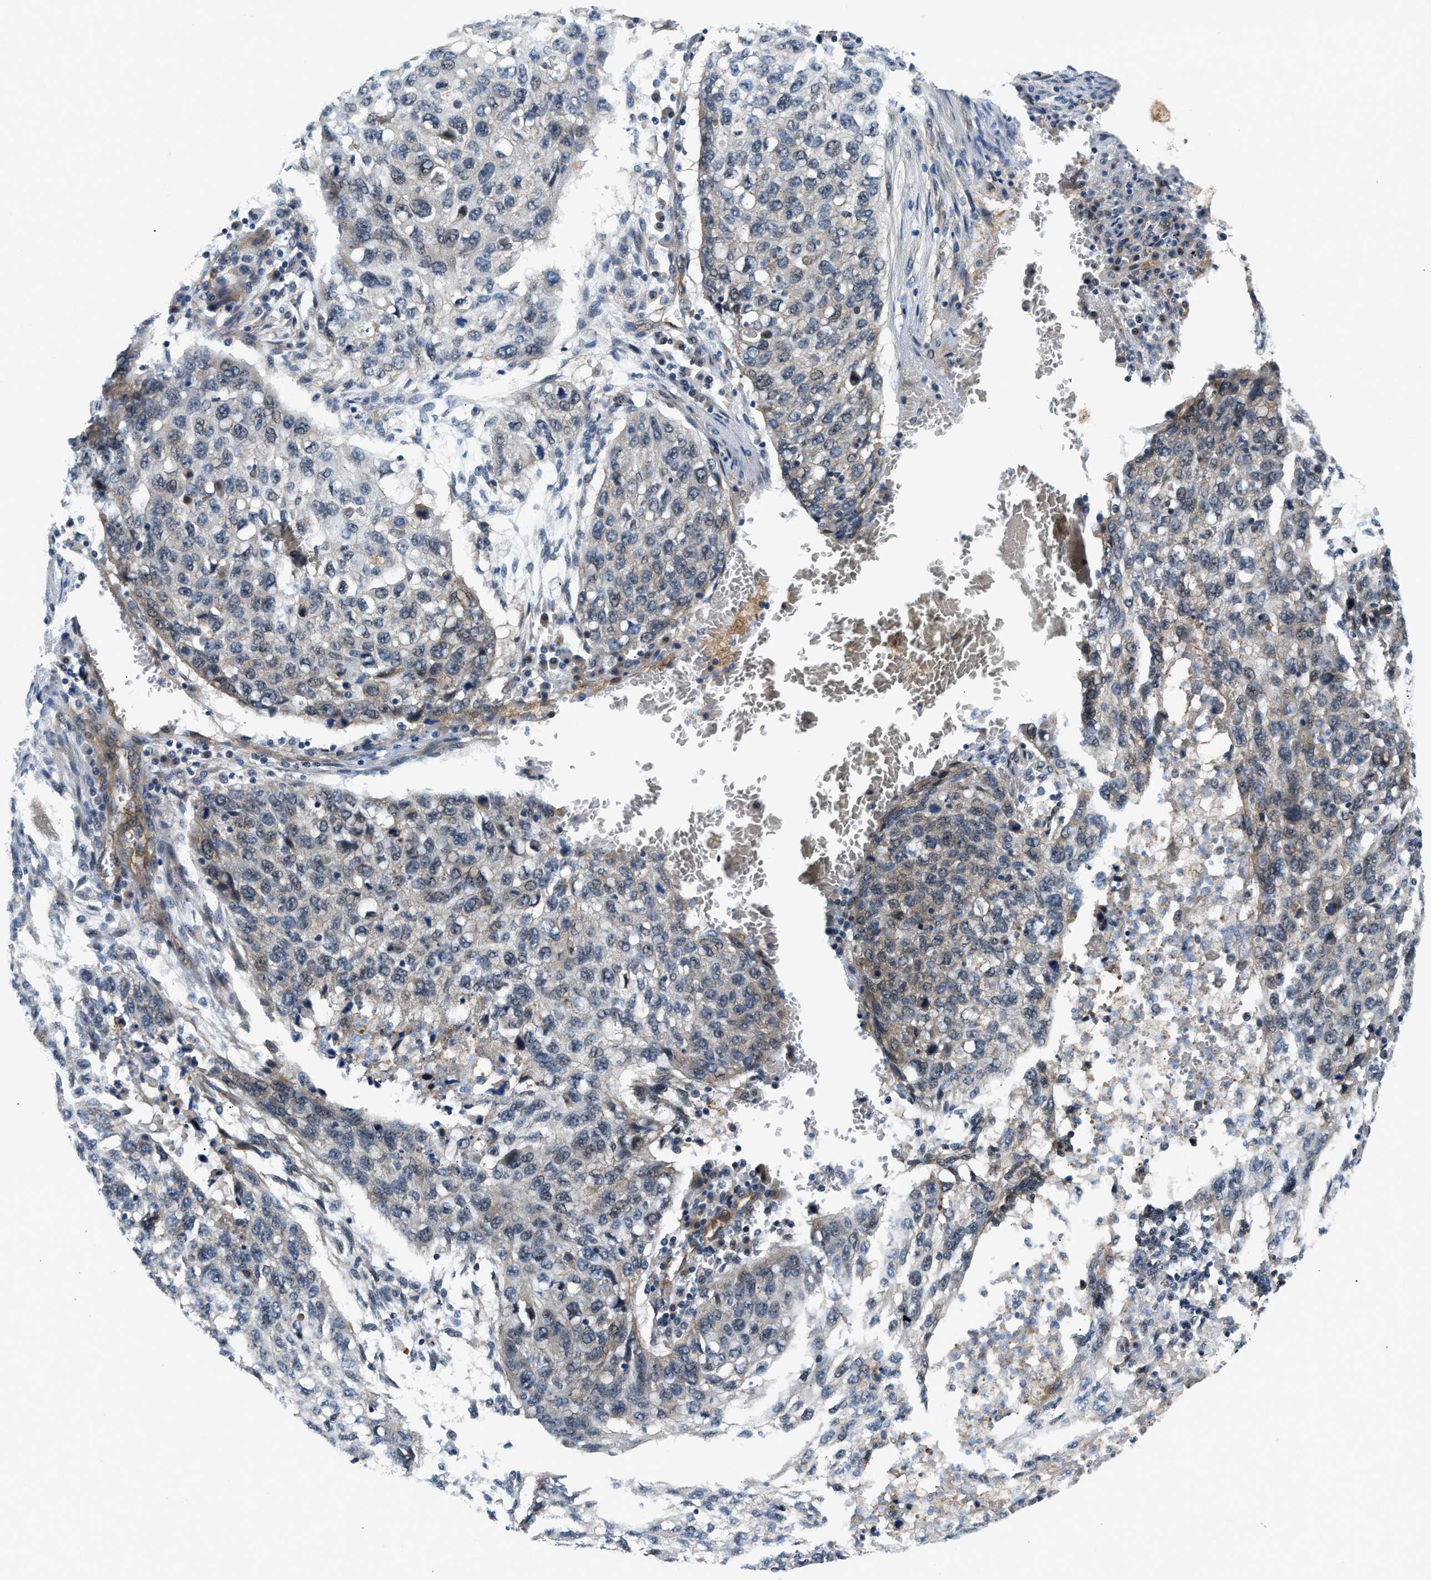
{"staining": {"intensity": "weak", "quantity": "<25%", "location": "cytoplasmic/membranous,nuclear"}, "tissue": "lung cancer", "cell_type": "Tumor cells", "image_type": "cancer", "snomed": [{"axis": "morphology", "description": "Squamous cell carcinoma, NOS"}, {"axis": "topography", "description": "Lung"}], "caption": "Immunohistochemical staining of human lung cancer (squamous cell carcinoma) shows no significant staining in tumor cells. Nuclei are stained in blue.", "gene": "COPS2", "patient": {"sex": "female", "age": 63}}